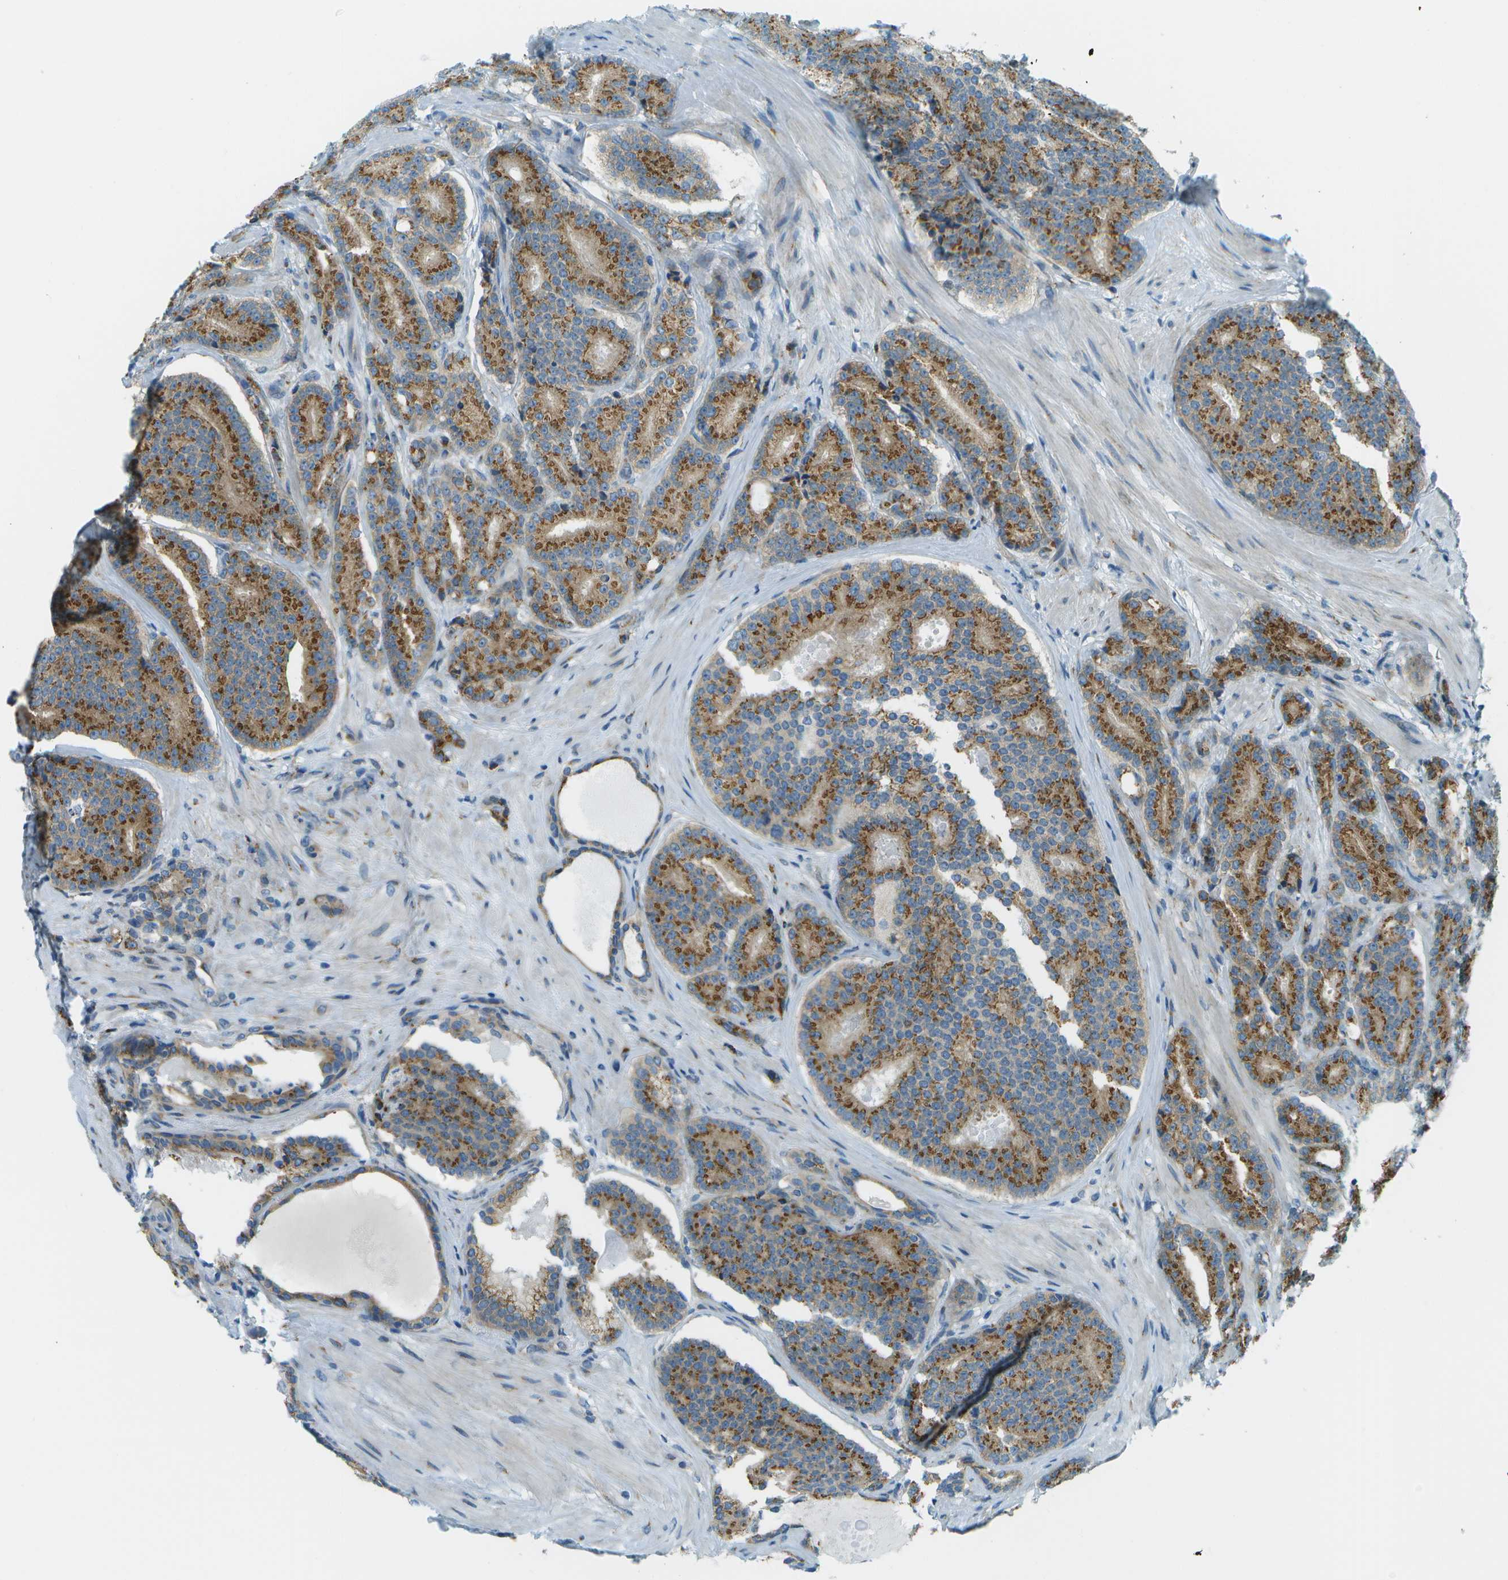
{"staining": {"intensity": "moderate", "quantity": ">75%", "location": "cytoplasmic/membranous"}, "tissue": "prostate cancer", "cell_type": "Tumor cells", "image_type": "cancer", "snomed": [{"axis": "morphology", "description": "Adenocarcinoma, High grade"}, {"axis": "topography", "description": "Prostate"}], "caption": "Tumor cells show medium levels of moderate cytoplasmic/membranous staining in approximately >75% of cells in human prostate cancer.", "gene": "ACBD3", "patient": {"sex": "male", "age": 61}}